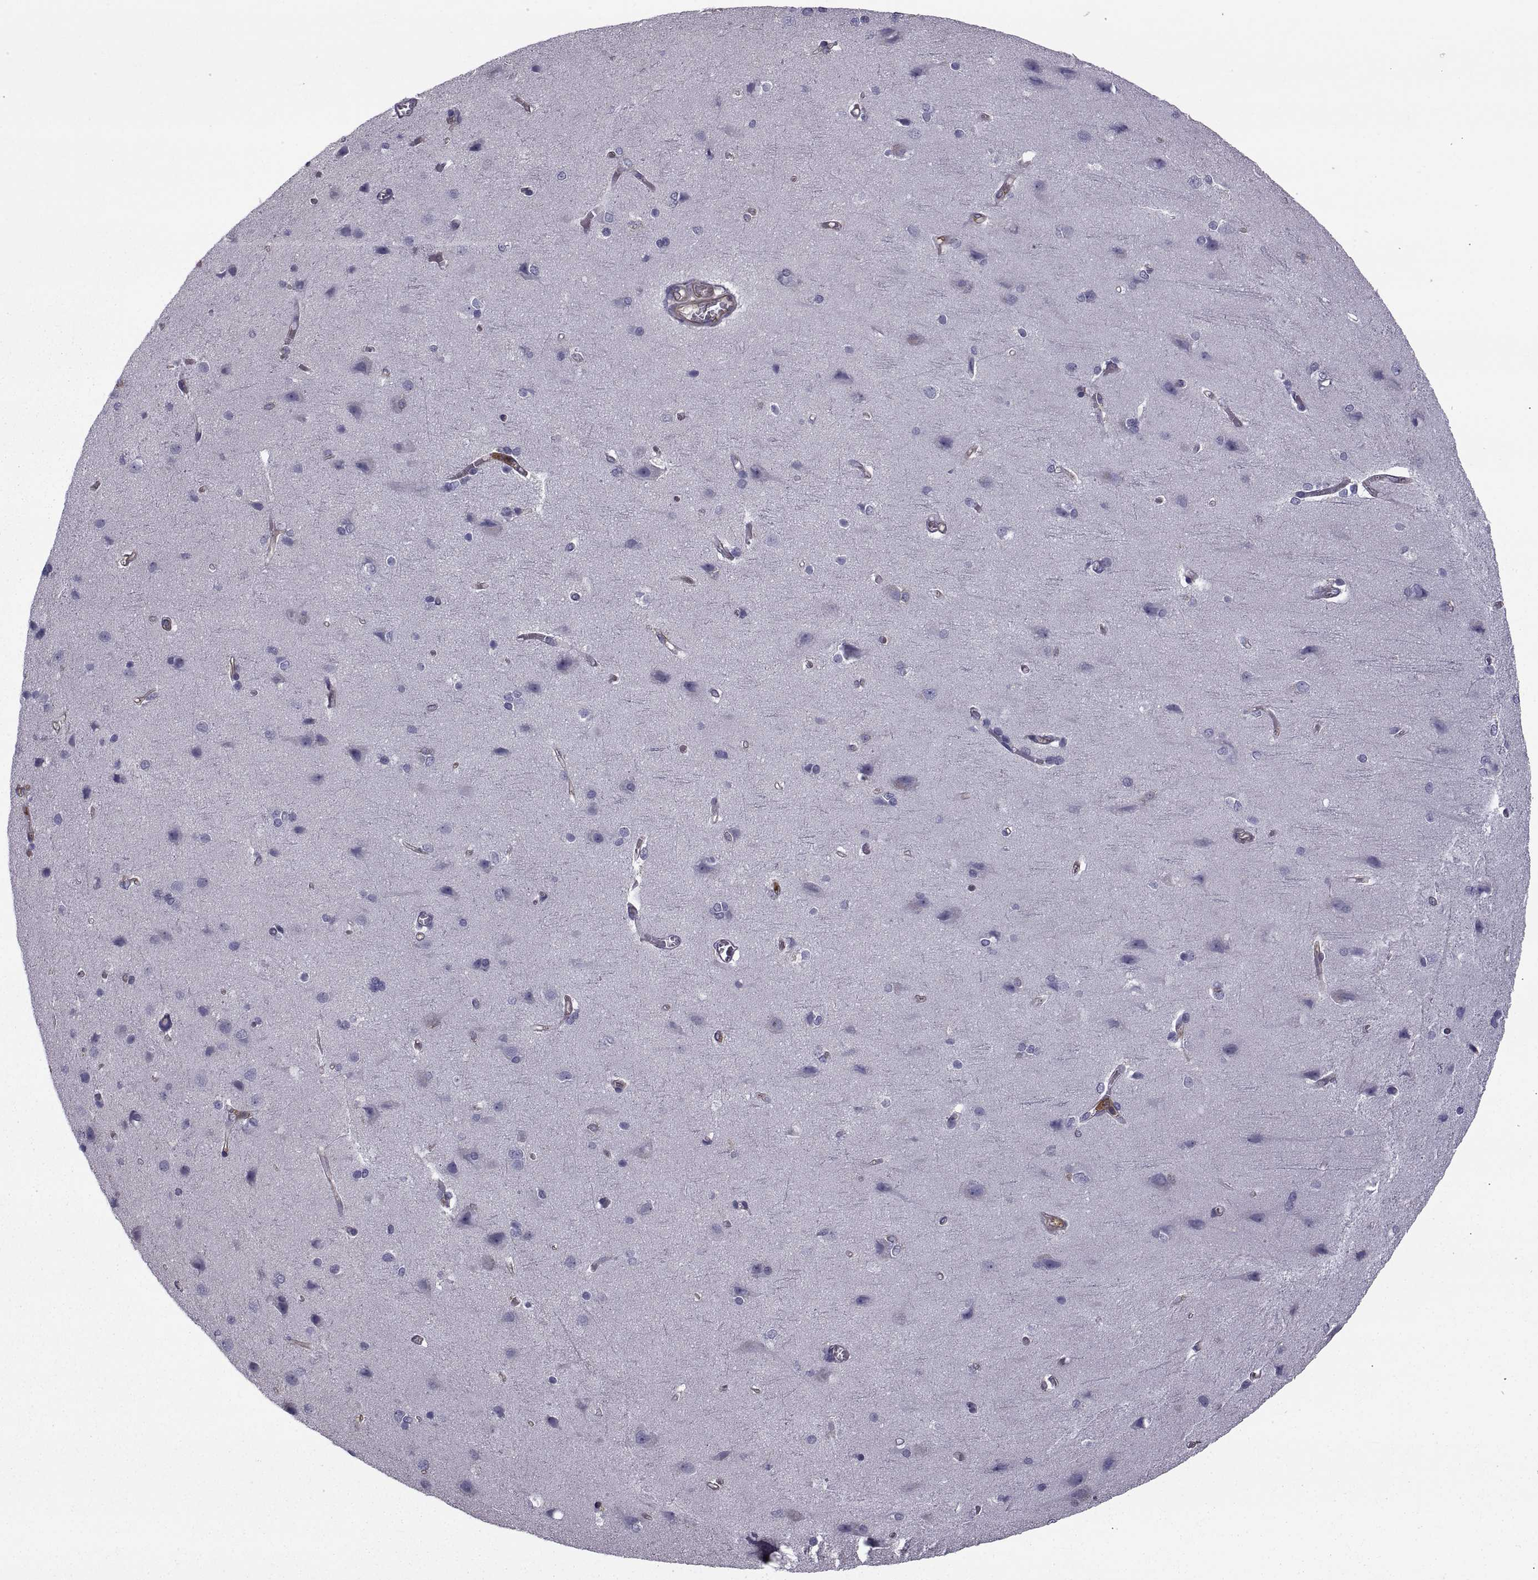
{"staining": {"intensity": "moderate", "quantity": "<25%", "location": "cytoplasmic/membranous"}, "tissue": "cerebral cortex", "cell_type": "Endothelial cells", "image_type": "normal", "snomed": [{"axis": "morphology", "description": "Normal tissue, NOS"}, {"axis": "topography", "description": "Cerebral cortex"}], "caption": "DAB (3,3'-diaminobenzidine) immunohistochemical staining of benign human cerebral cortex shows moderate cytoplasmic/membranous protein expression in about <25% of endothelial cells. The staining was performed using DAB (3,3'-diaminobenzidine), with brown indicating positive protein expression. Nuclei are stained blue with hematoxylin.", "gene": "MYH9", "patient": {"sex": "male", "age": 37}}